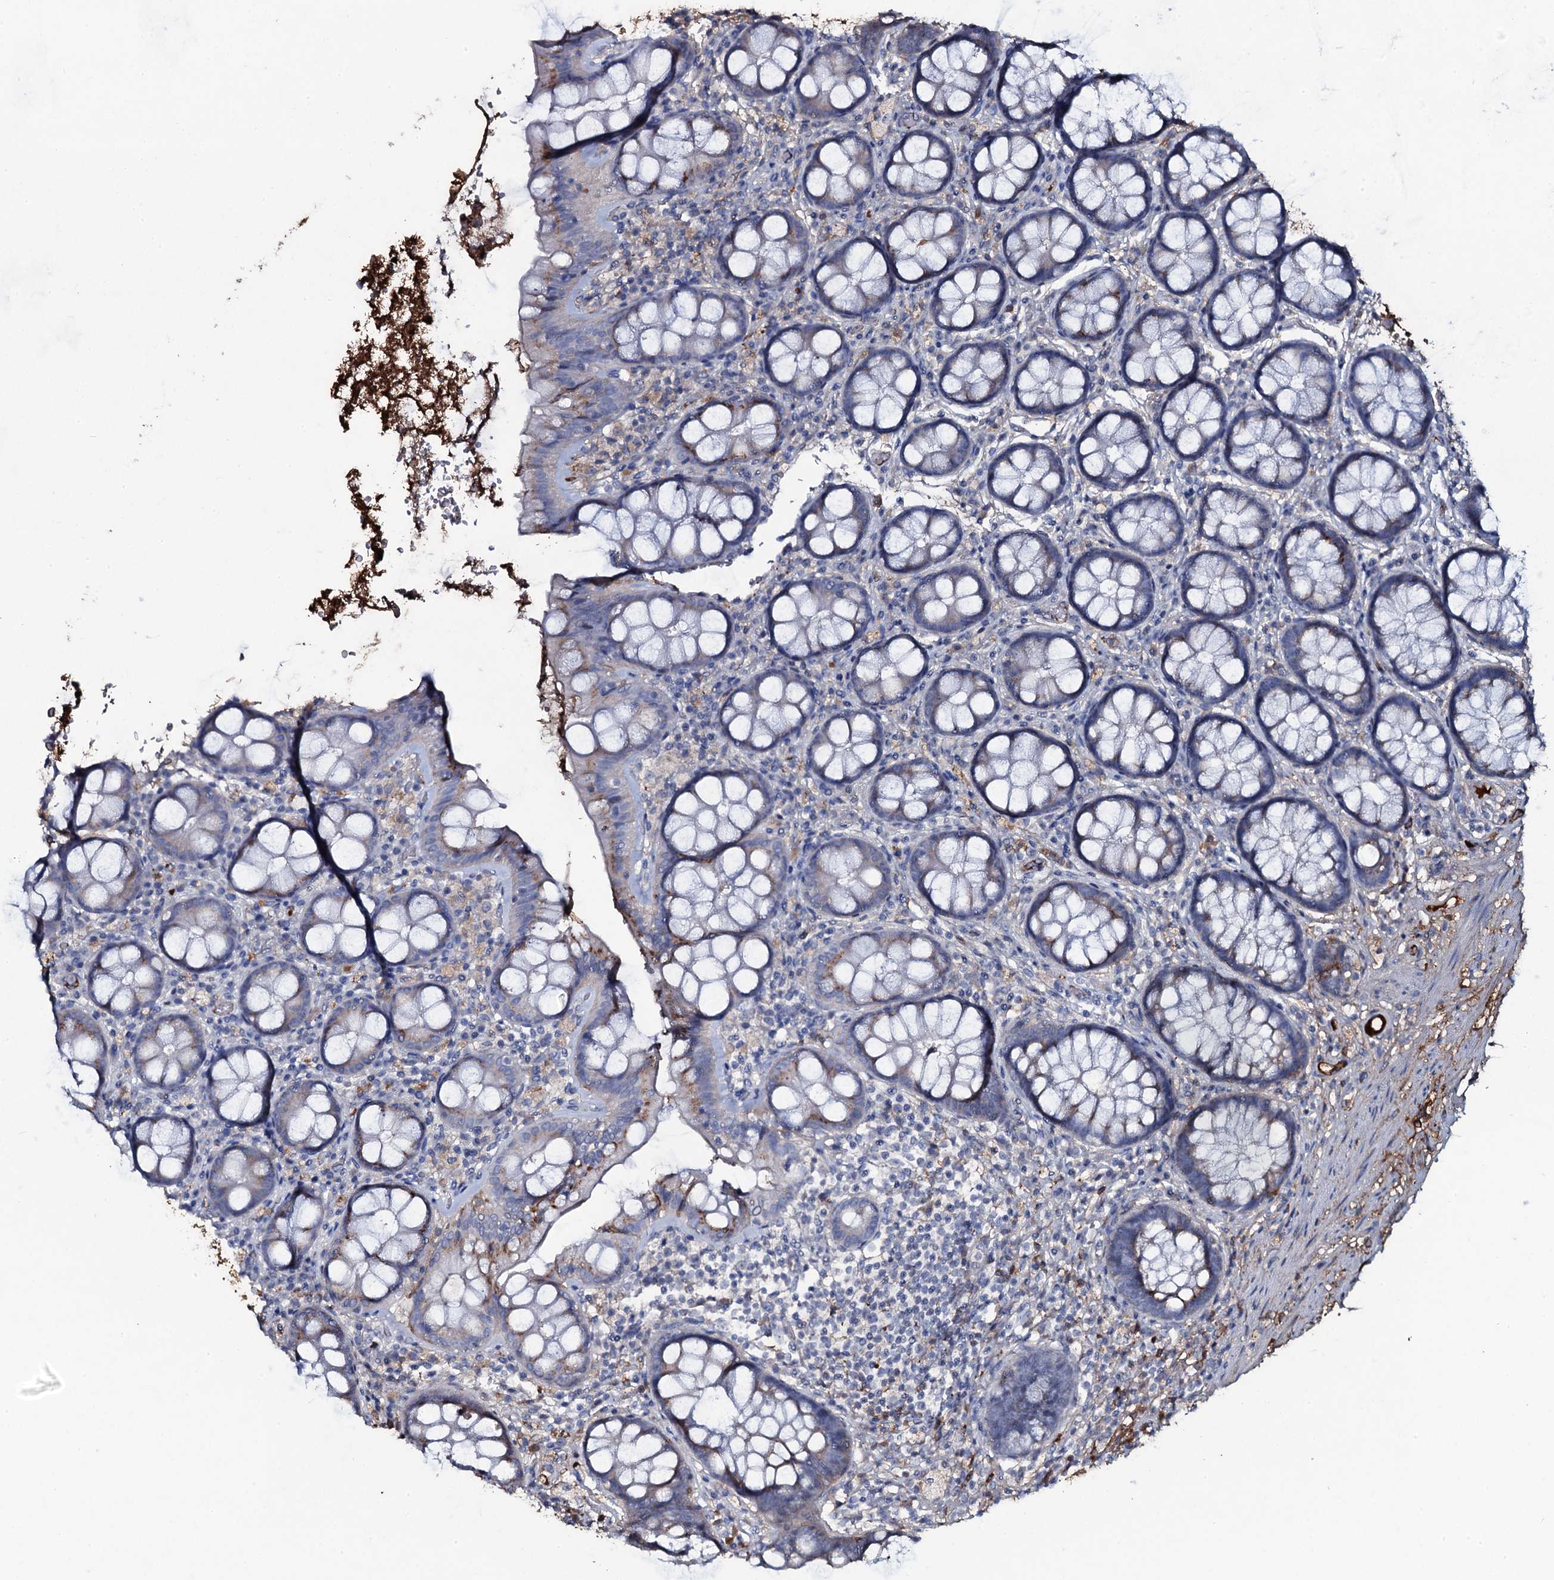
{"staining": {"intensity": "moderate", "quantity": "25%-75%", "location": "cytoplasmic/membranous"}, "tissue": "rectum", "cell_type": "Glandular cells", "image_type": "normal", "snomed": [{"axis": "morphology", "description": "Normal tissue, NOS"}, {"axis": "topography", "description": "Rectum"}], "caption": "Glandular cells reveal medium levels of moderate cytoplasmic/membranous staining in about 25%-75% of cells in unremarkable rectum. (DAB IHC with brightfield microscopy, high magnification).", "gene": "EDN1", "patient": {"sex": "male", "age": 83}}